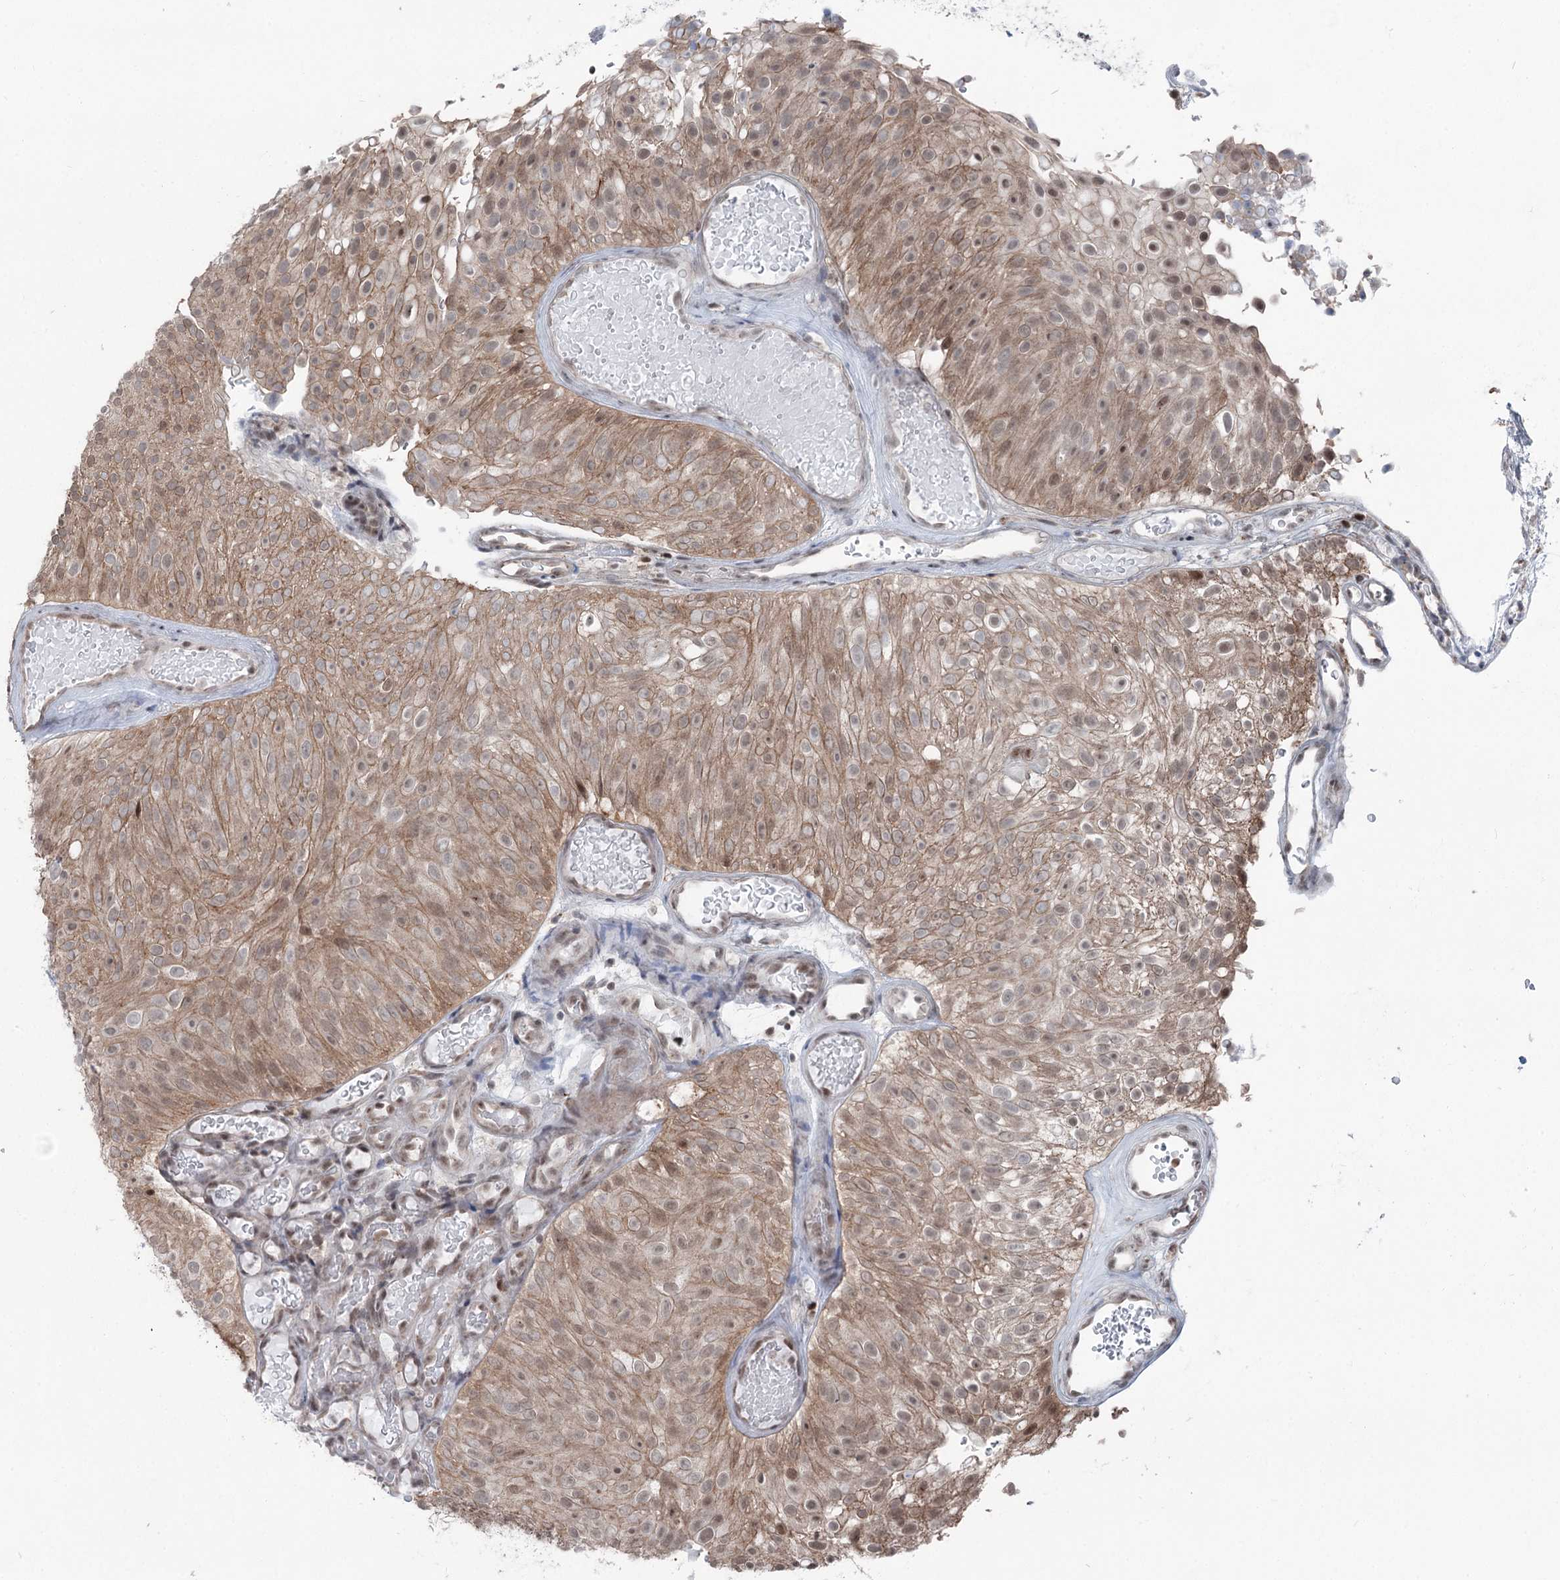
{"staining": {"intensity": "moderate", "quantity": ">75%", "location": "cytoplasmic/membranous,nuclear"}, "tissue": "urothelial cancer", "cell_type": "Tumor cells", "image_type": "cancer", "snomed": [{"axis": "morphology", "description": "Urothelial carcinoma, Low grade"}, {"axis": "topography", "description": "Urinary bladder"}], "caption": "Moderate cytoplasmic/membranous and nuclear staining for a protein is present in about >75% of tumor cells of urothelial cancer using immunohistochemistry (IHC).", "gene": "ZCCHC8", "patient": {"sex": "male", "age": 78}}